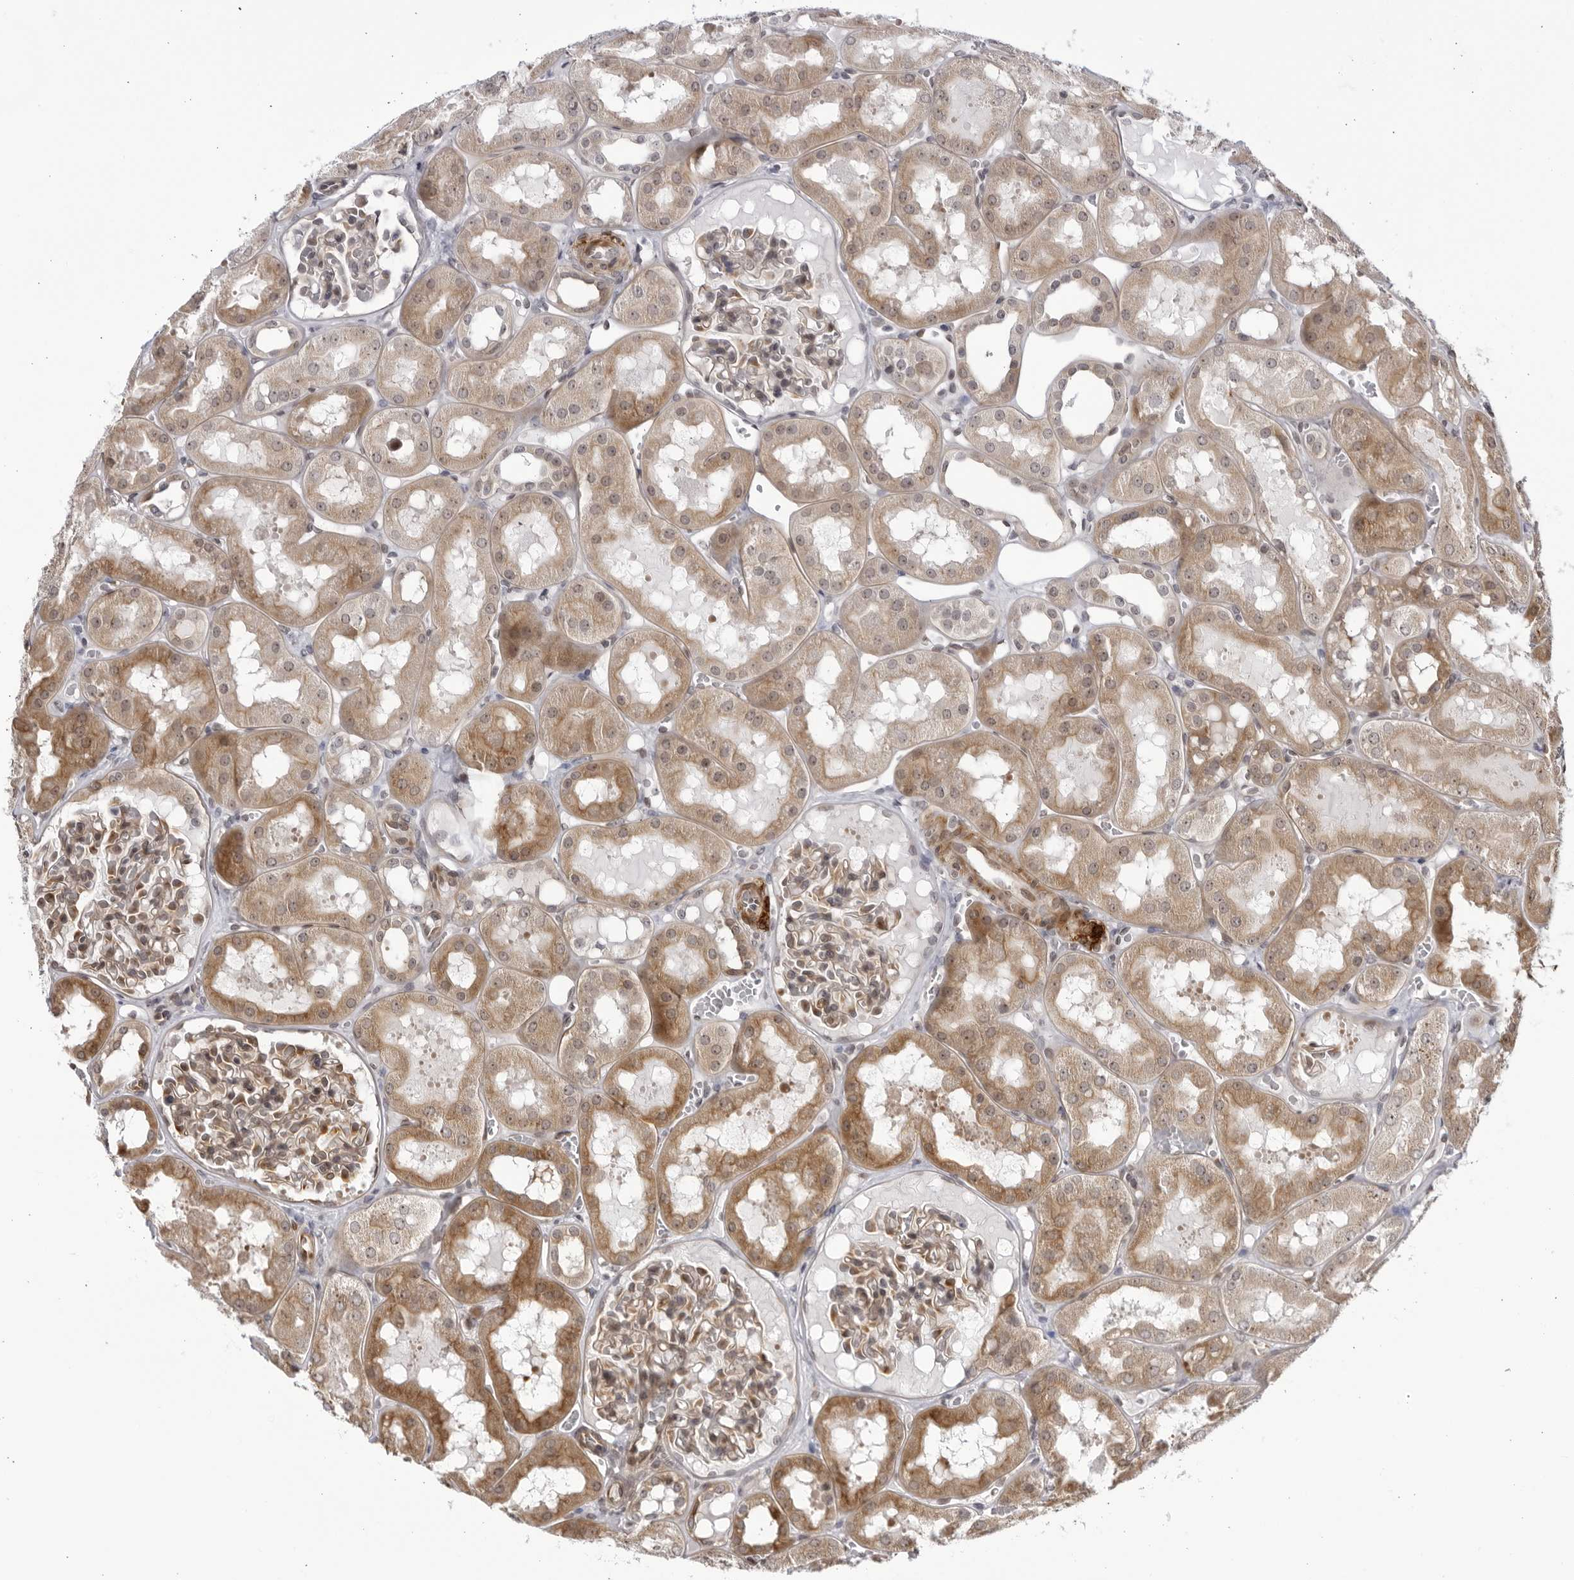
{"staining": {"intensity": "moderate", "quantity": "25%-75%", "location": "cytoplasmic/membranous"}, "tissue": "kidney", "cell_type": "Cells in glomeruli", "image_type": "normal", "snomed": [{"axis": "morphology", "description": "Normal tissue, NOS"}, {"axis": "topography", "description": "Kidney"}, {"axis": "topography", "description": "Urinary bladder"}], "caption": "An image of kidney stained for a protein reveals moderate cytoplasmic/membranous brown staining in cells in glomeruli.", "gene": "CNBD1", "patient": {"sex": "male", "age": 16}}